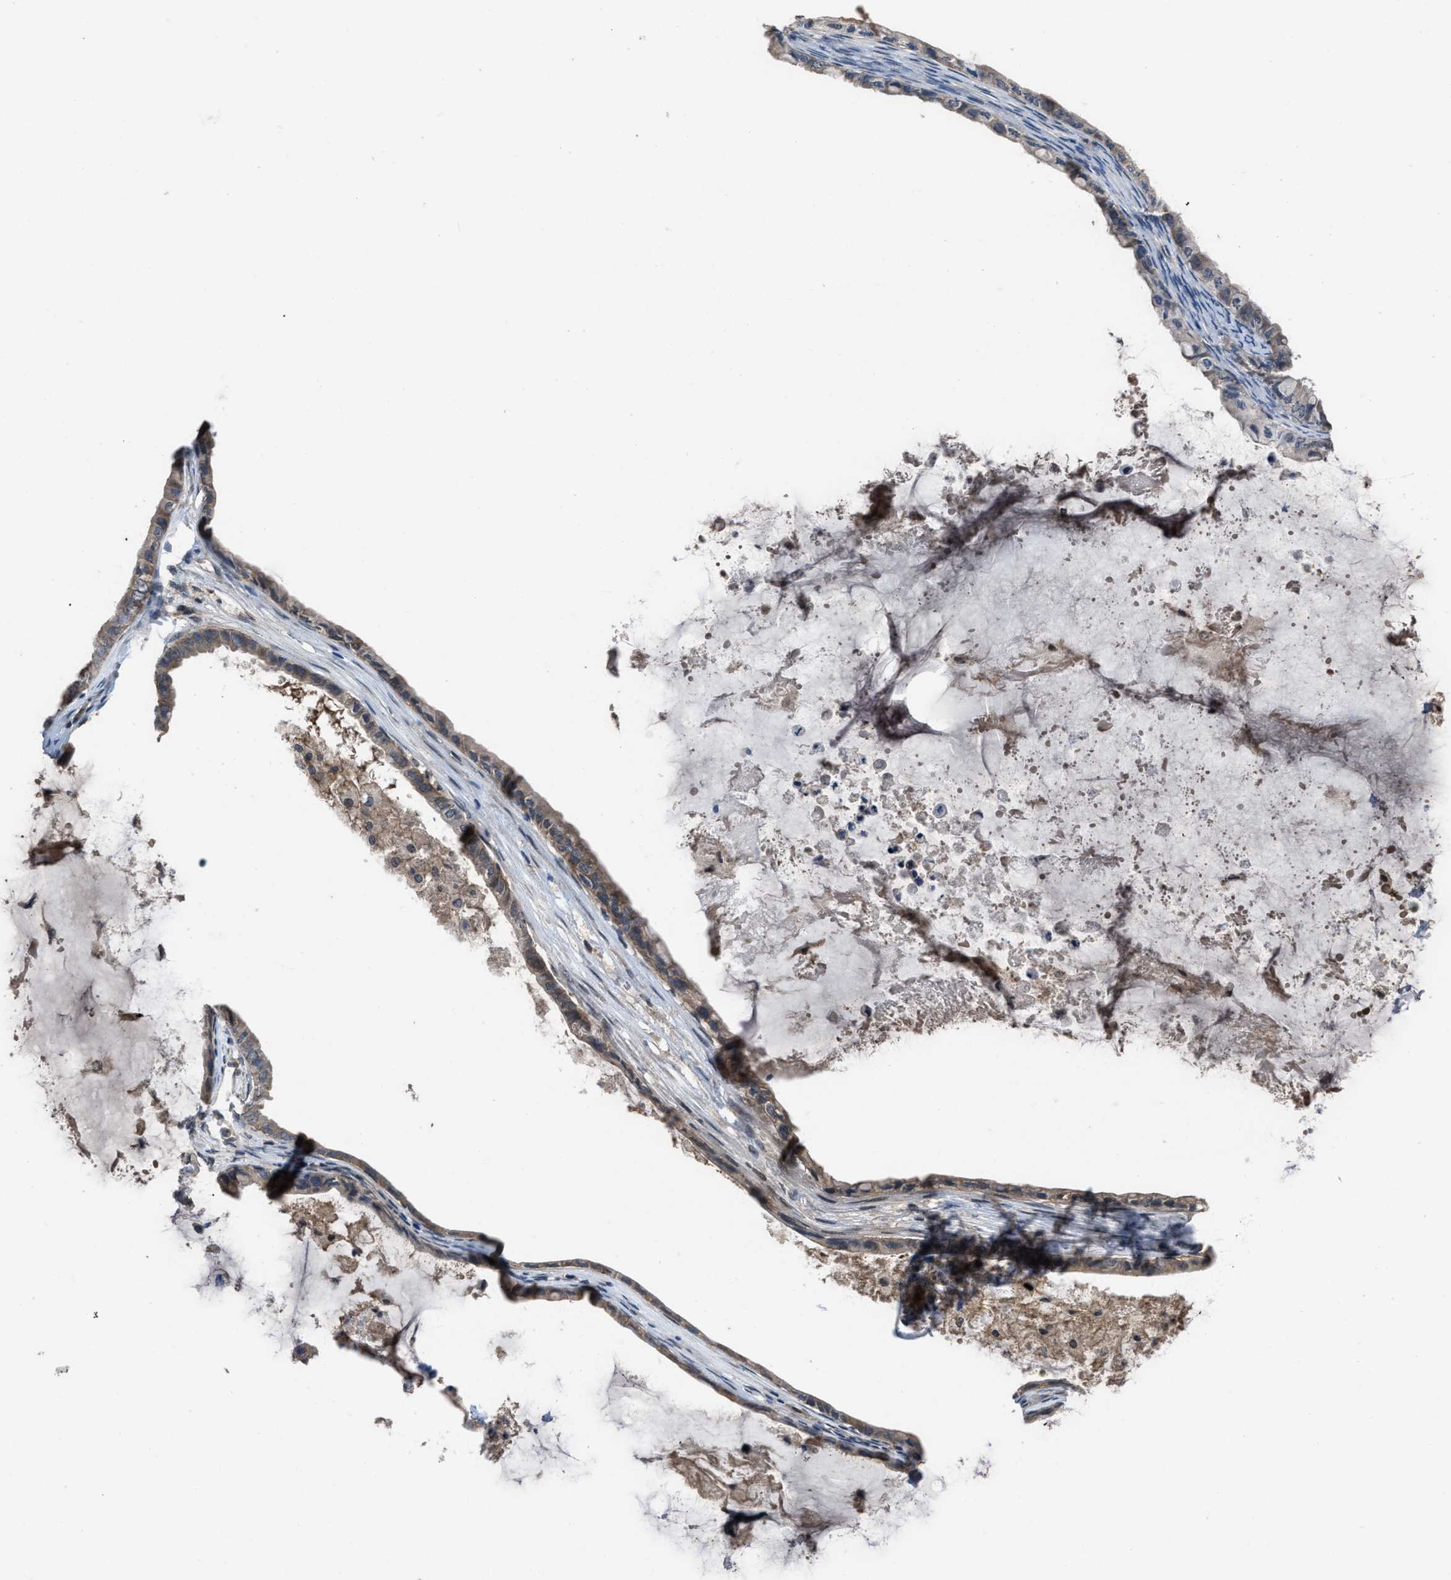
{"staining": {"intensity": "moderate", "quantity": ">75%", "location": "cytoplasmic/membranous"}, "tissue": "ovarian cancer", "cell_type": "Tumor cells", "image_type": "cancer", "snomed": [{"axis": "morphology", "description": "Cystadenocarcinoma, mucinous, NOS"}, {"axis": "topography", "description": "Ovary"}], "caption": "Immunohistochemical staining of human mucinous cystadenocarcinoma (ovarian) displays moderate cytoplasmic/membranous protein positivity in approximately >75% of tumor cells.", "gene": "UTRN", "patient": {"sex": "female", "age": 80}}